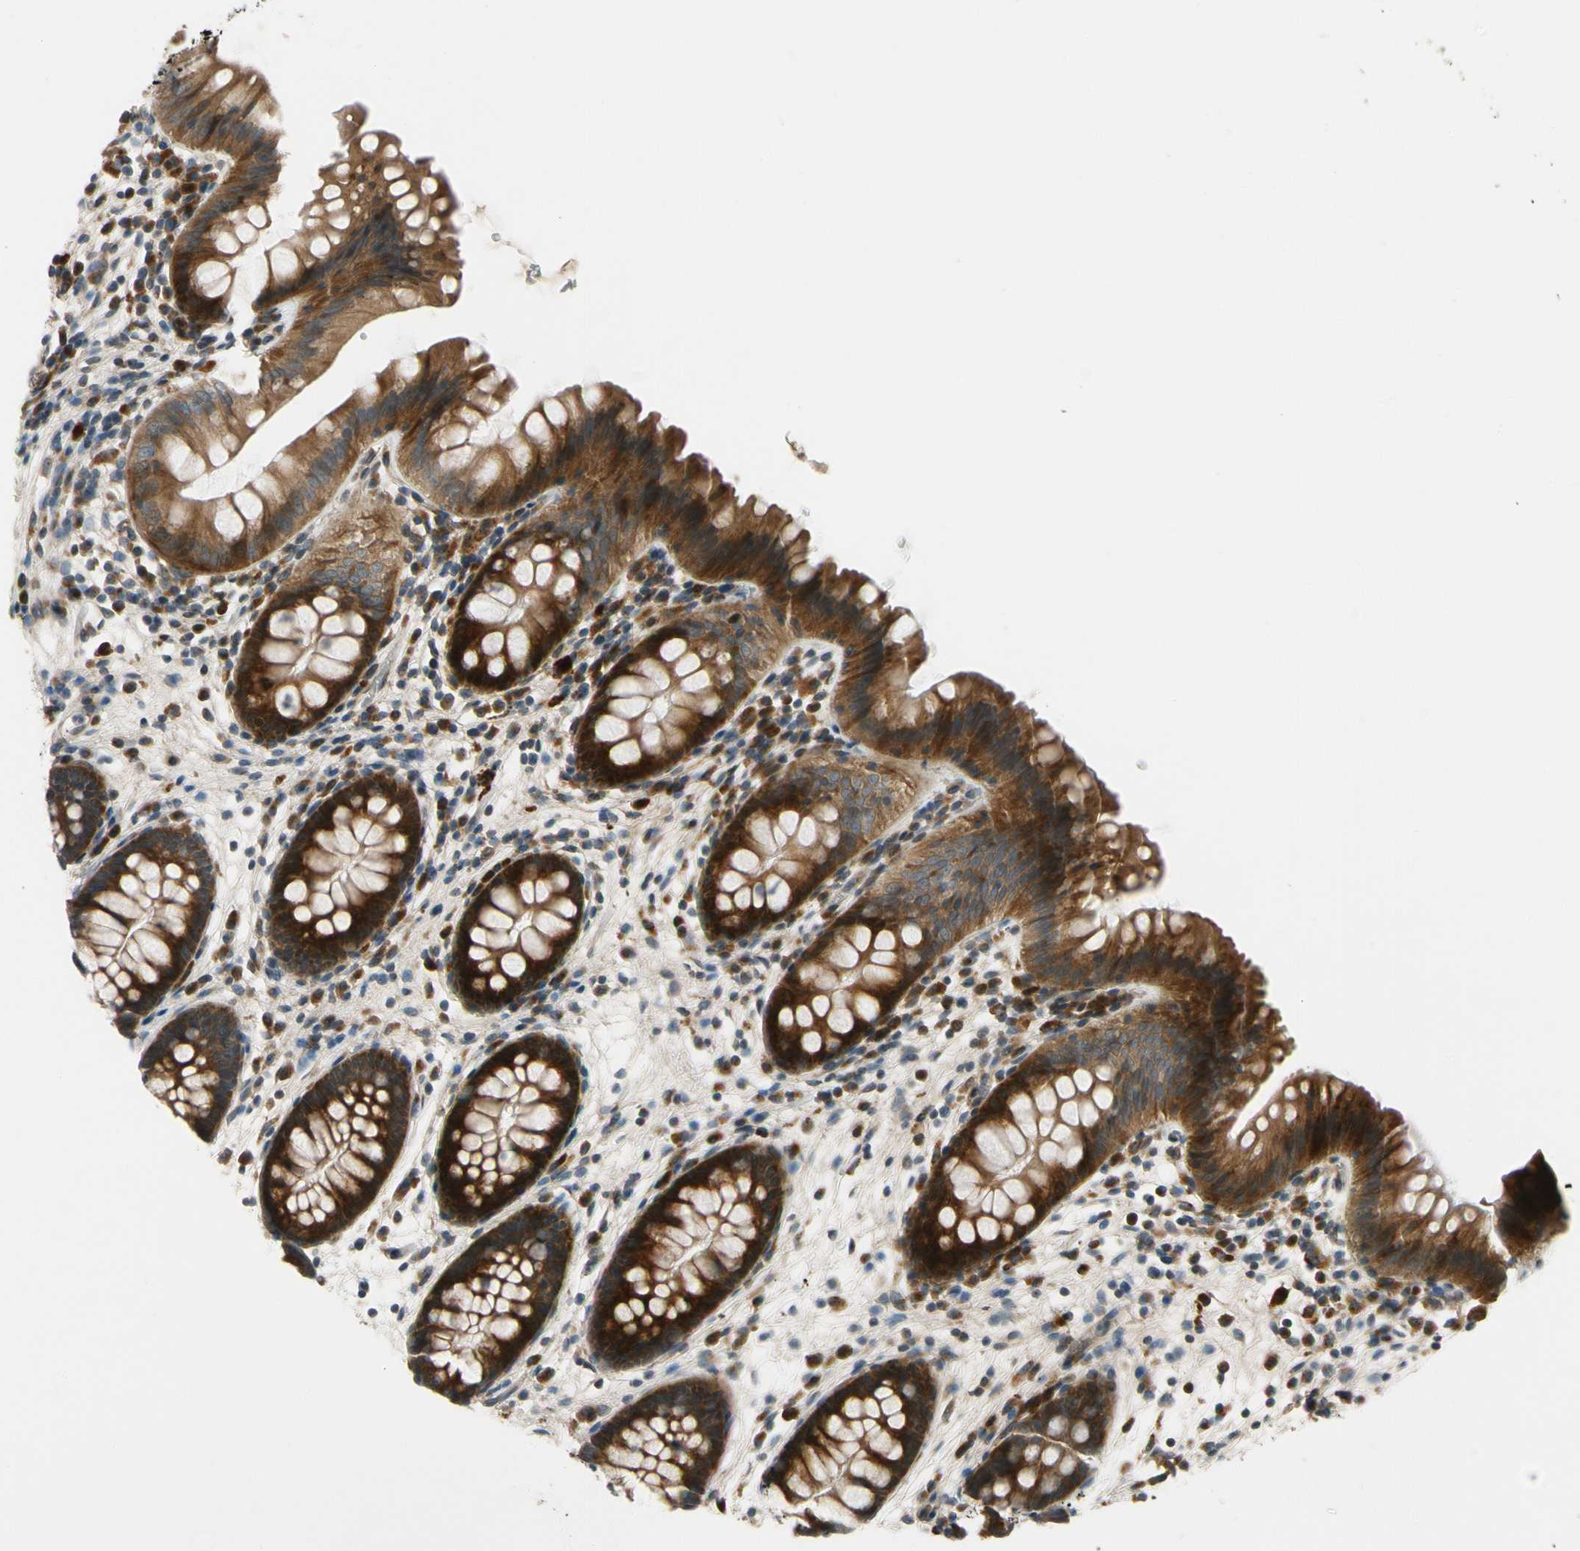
{"staining": {"intensity": "weak", "quantity": ">75%", "location": "cytoplasmic/membranous"}, "tissue": "colon", "cell_type": "Endothelial cells", "image_type": "normal", "snomed": [{"axis": "morphology", "description": "Normal tissue, NOS"}, {"axis": "topography", "description": "Smooth muscle"}, {"axis": "topography", "description": "Colon"}], "caption": "IHC of normal human colon reveals low levels of weak cytoplasmic/membranous staining in approximately >75% of endothelial cells.", "gene": "MST1R", "patient": {"sex": "male", "age": 67}}